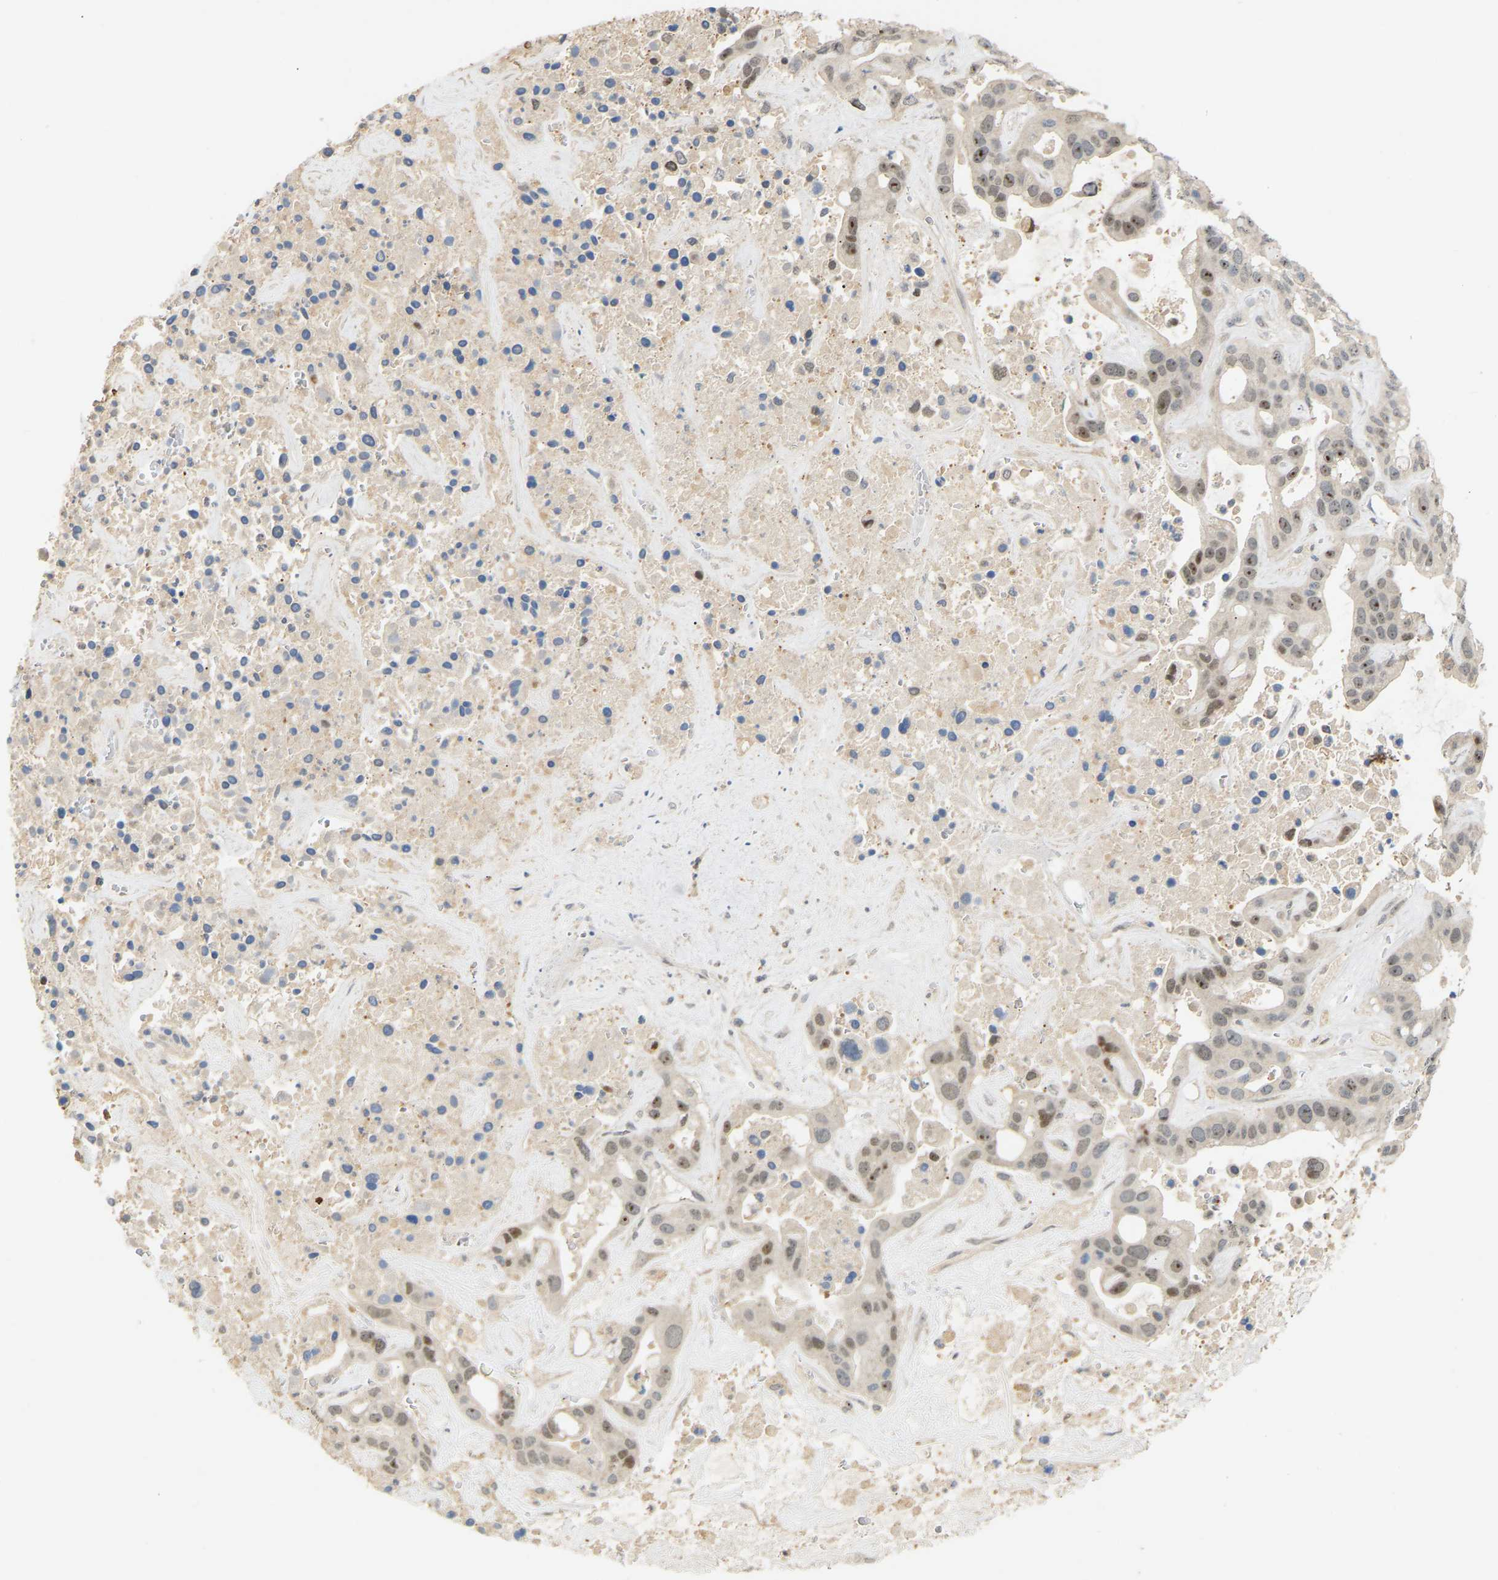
{"staining": {"intensity": "weak", "quantity": "<25%", "location": "nuclear"}, "tissue": "liver cancer", "cell_type": "Tumor cells", "image_type": "cancer", "snomed": [{"axis": "morphology", "description": "Cholangiocarcinoma"}, {"axis": "topography", "description": "Liver"}], "caption": "Immunohistochemistry photomicrograph of human liver cholangiocarcinoma stained for a protein (brown), which demonstrates no expression in tumor cells. The staining was performed using DAB to visualize the protein expression in brown, while the nuclei were stained in blue with hematoxylin (Magnification: 20x).", "gene": "PTPN4", "patient": {"sex": "female", "age": 65}}